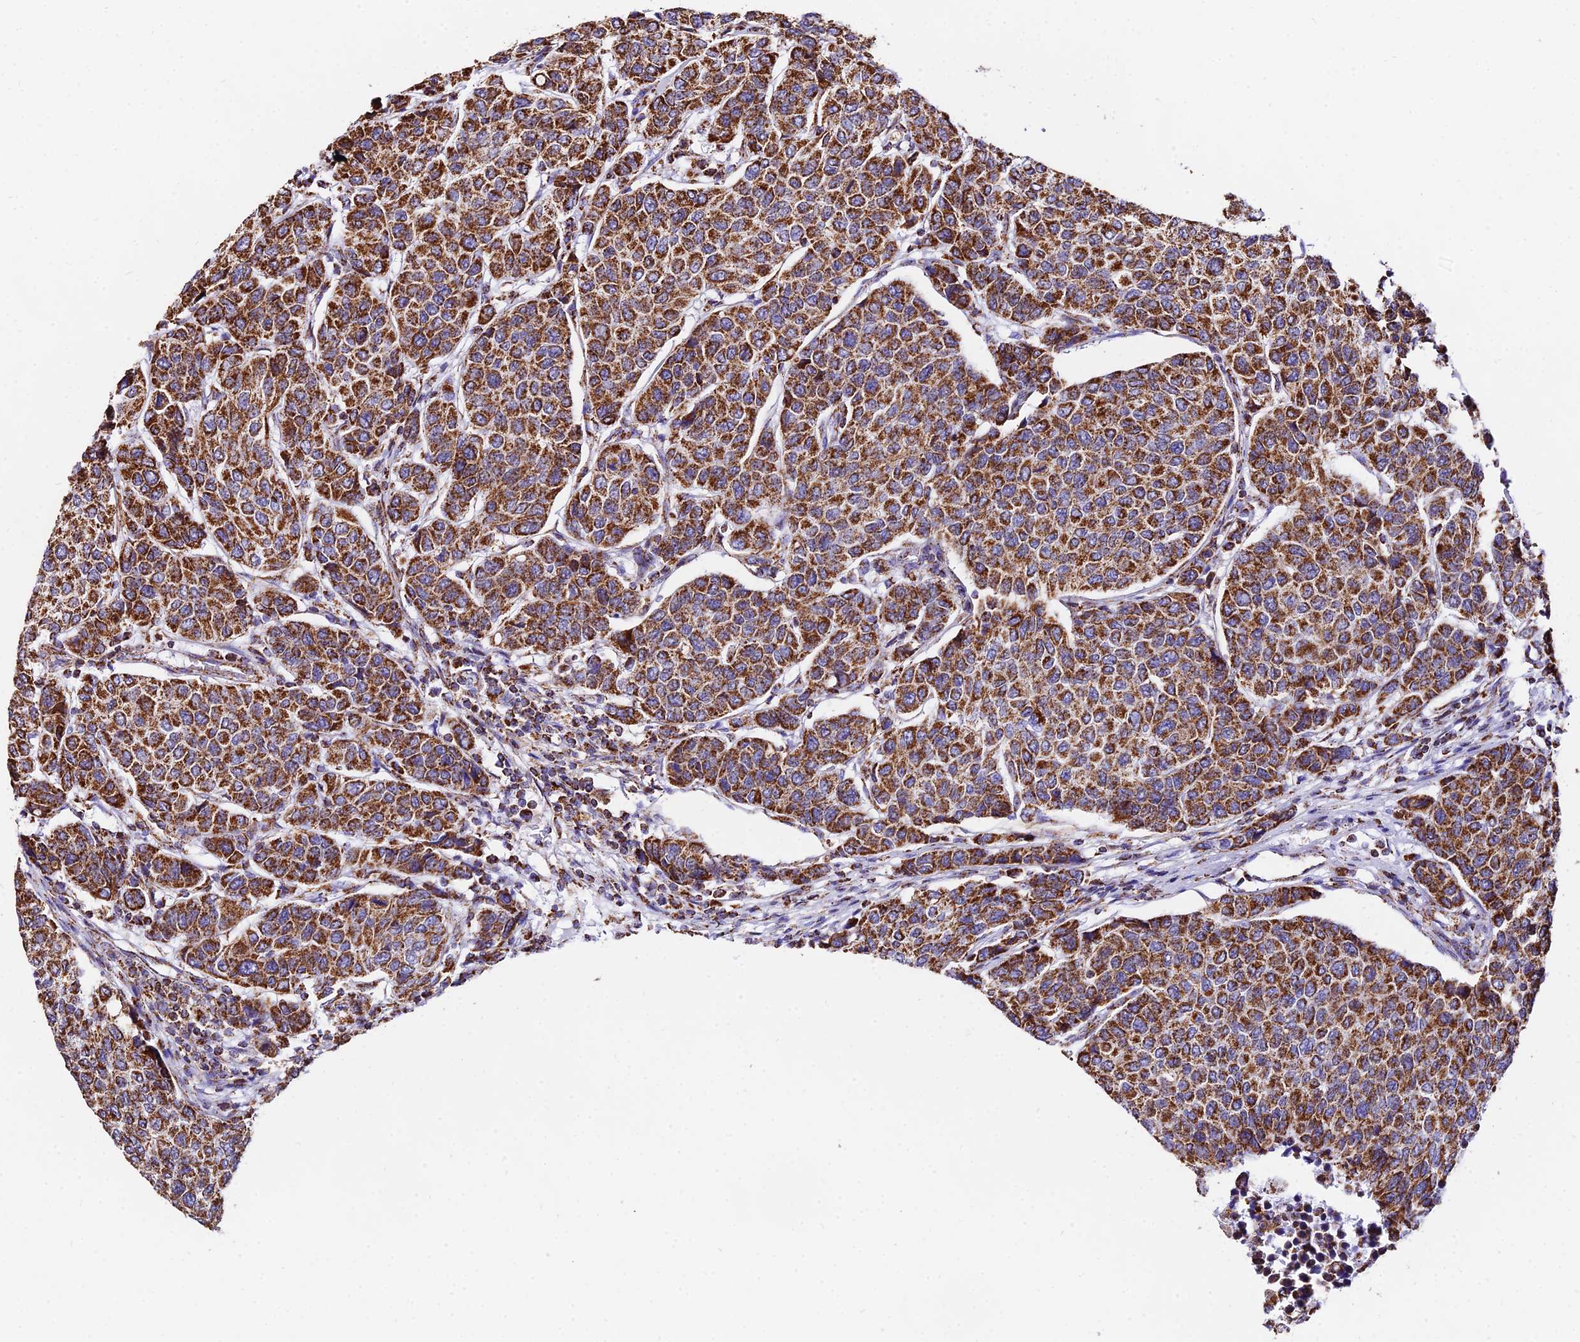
{"staining": {"intensity": "moderate", "quantity": ">75%", "location": "cytoplasmic/membranous"}, "tissue": "breast cancer", "cell_type": "Tumor cells", "image_type": "cancer", "snomed": [{"axis": "morphology", "description": "Duct carcinoma"}, {"axis": "topography", "description": "Breast"}], "caption": "High-power microscopy captured an IHC photomicrograph of breast intraductal carcinoma, revealing moderate cytoplasmic/membranous positivity in approximately >75% of tumor cells. (DAB IHC with brightfield microscopy, high magnification).", "gene": "ATP5PD", "patient": {"sex": "female", "age": 55}}